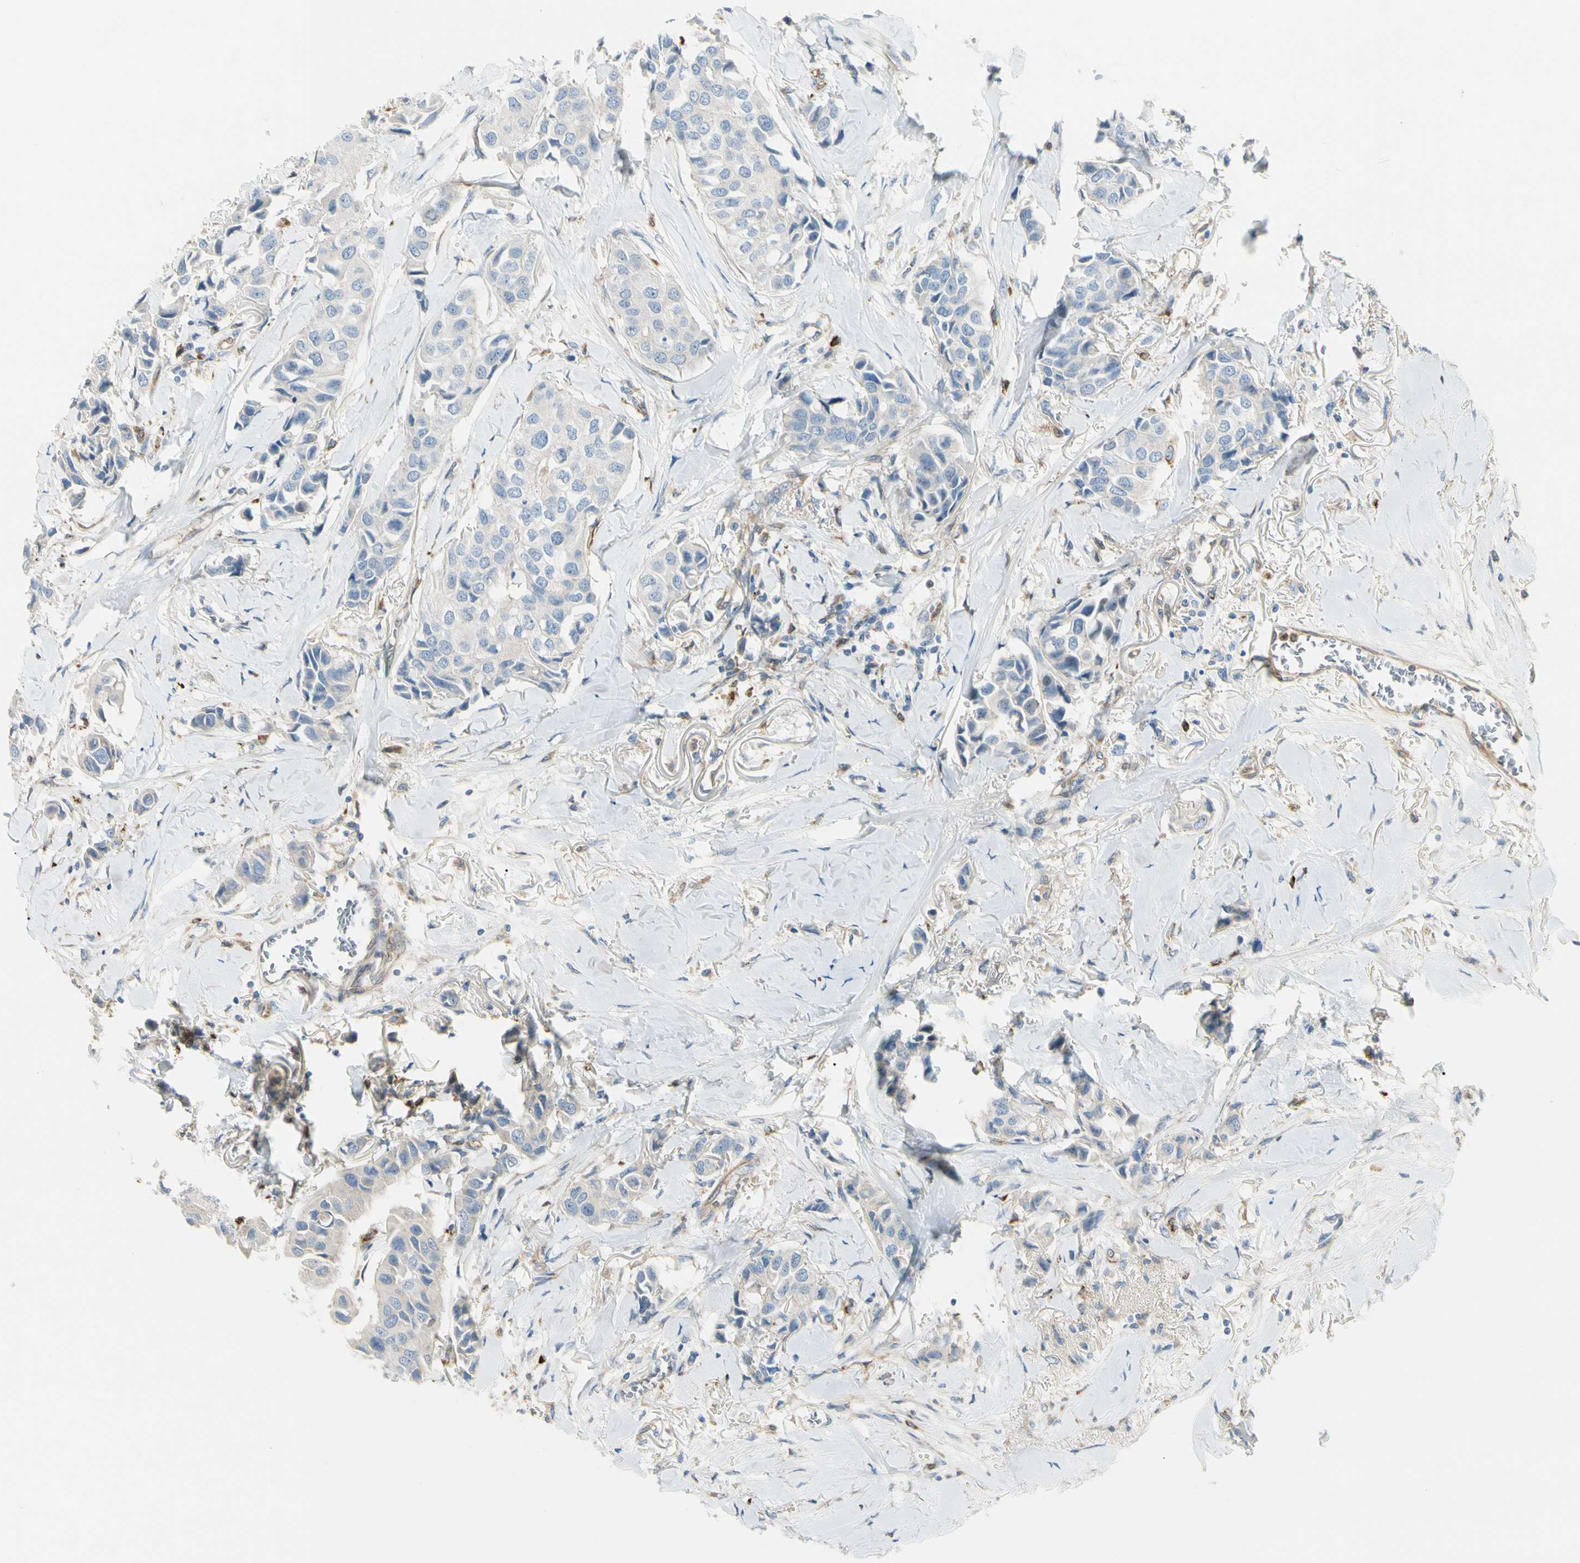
{"staining": {"intensity": "negative", "quantity": "none", "location": "none"}, "tissue": "breast cancer", "cell_type": "Tumor cells", "image_type": "cancer", "snomed": [{"axis": "morphology", "description": "Duct carcinoma"}, {"axis": "topography", "description": "Breast"}], "caption": "The image displays no staining of tumor cells in intraductal carcinoma (breast). (DAB immunohistochemistry visualized using brightfield microscopy, high magnification).", "gene": "LPCAT2", "patient": {"sex": "female", "age": 80}}